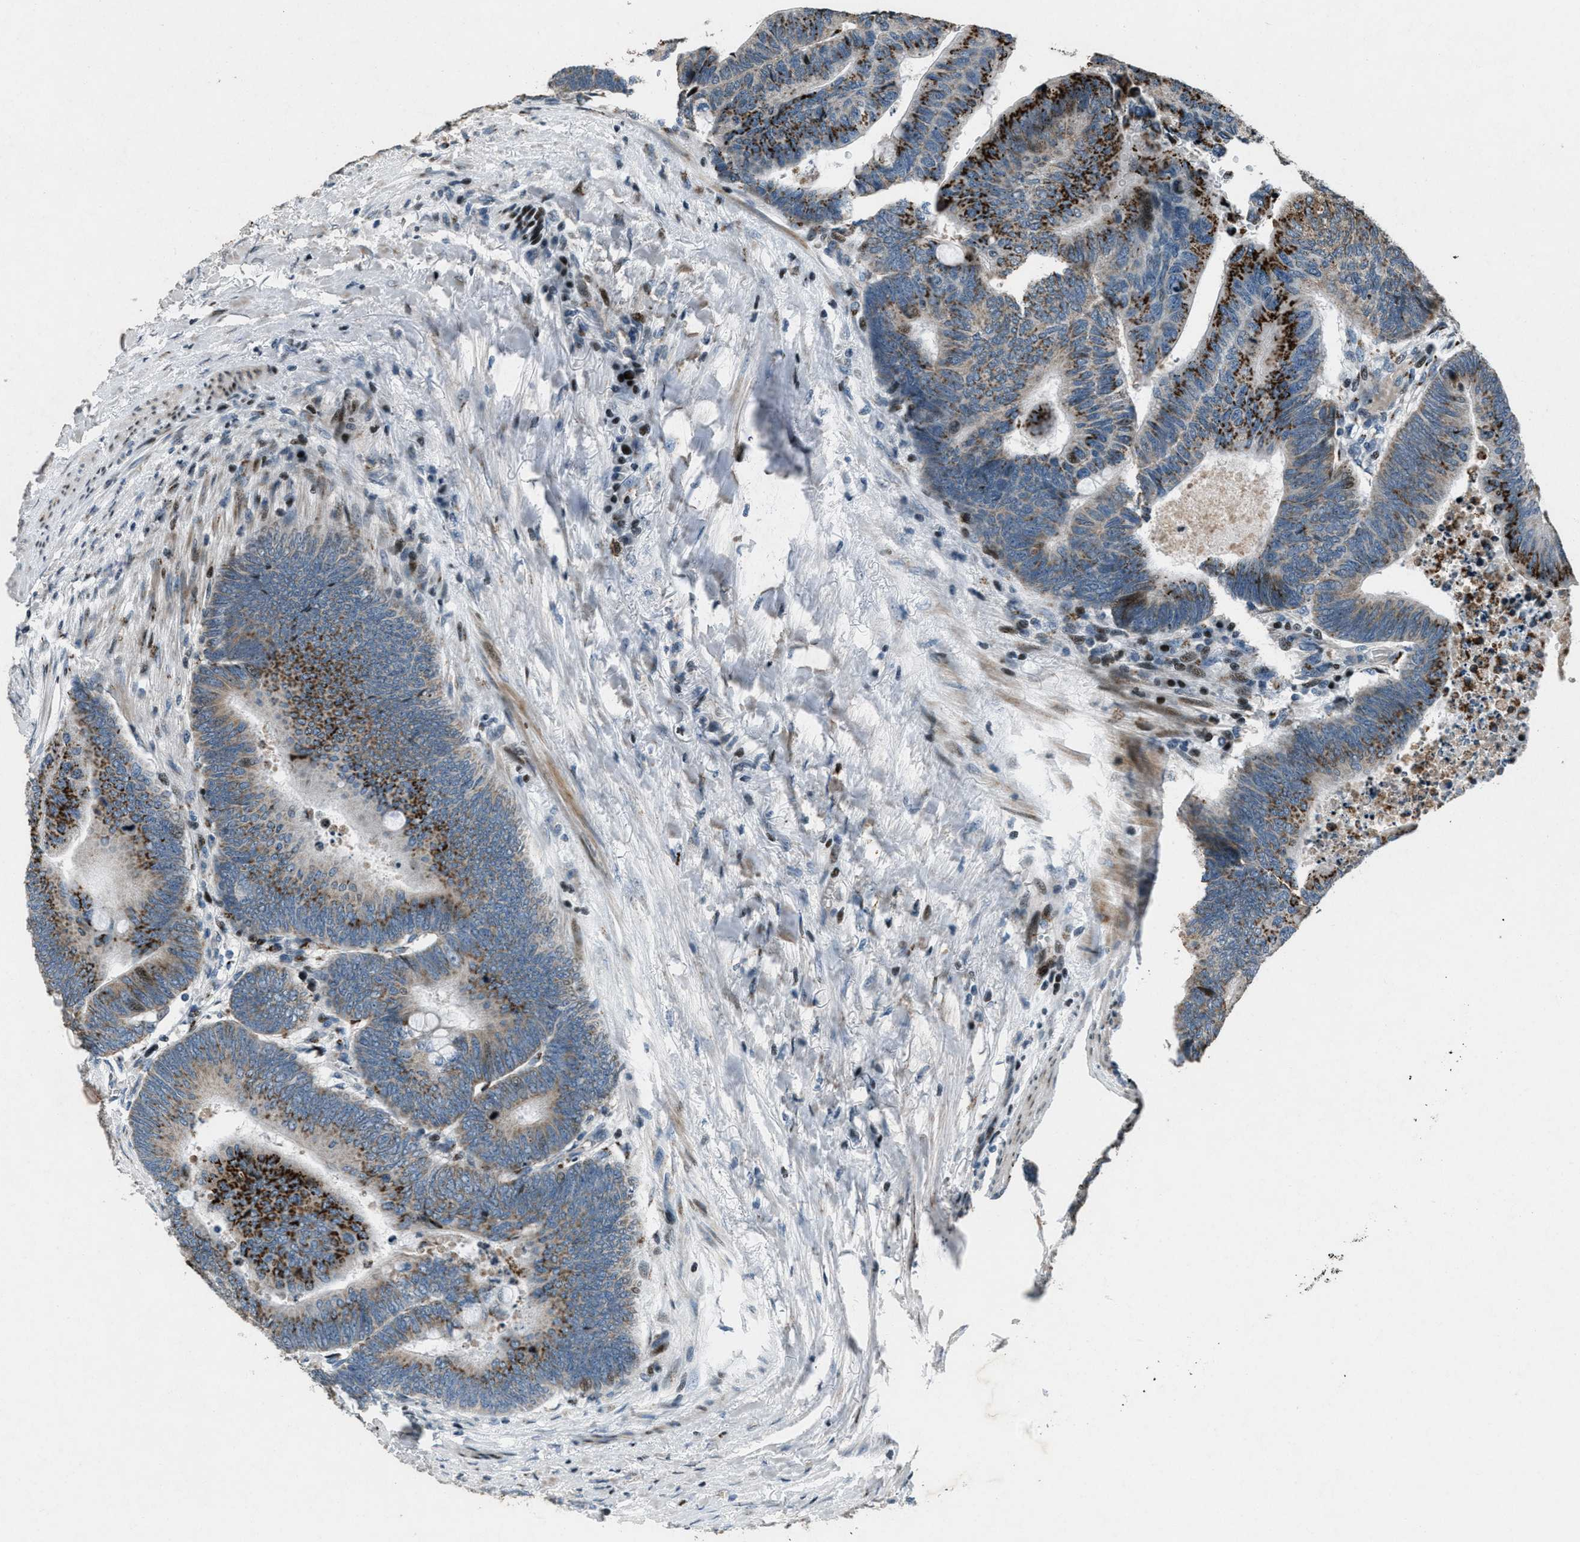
{"staining": {"intensity": "strong", "quantity": "25%-75%", "location": "cytoplasmic/membranous"}, "tissue": "colorectal cancer", "cell_type": "Tumor cells", "image_type": "cancer", "snomed": [{"axis": "morphology", "description": "Normal tissue, NOS"}, {"axis": "morphology", "description": "Adenocarcinoma, NOS"}, {"axis": "topography", "description": "Rectum"}, {"axis": "topography", "description": "Peripheral nerve tissue"}], "caption": "This histopathology image exhibits immunohistochemistry (IHC) staining of colorectal cancer (adenocarcinoma), with high strong cytoplasmic/membranous expression in approximately 25%-75% of tumor cells.", "gene": "GPC6", "patient": {"sex": "male", "age": 92}}